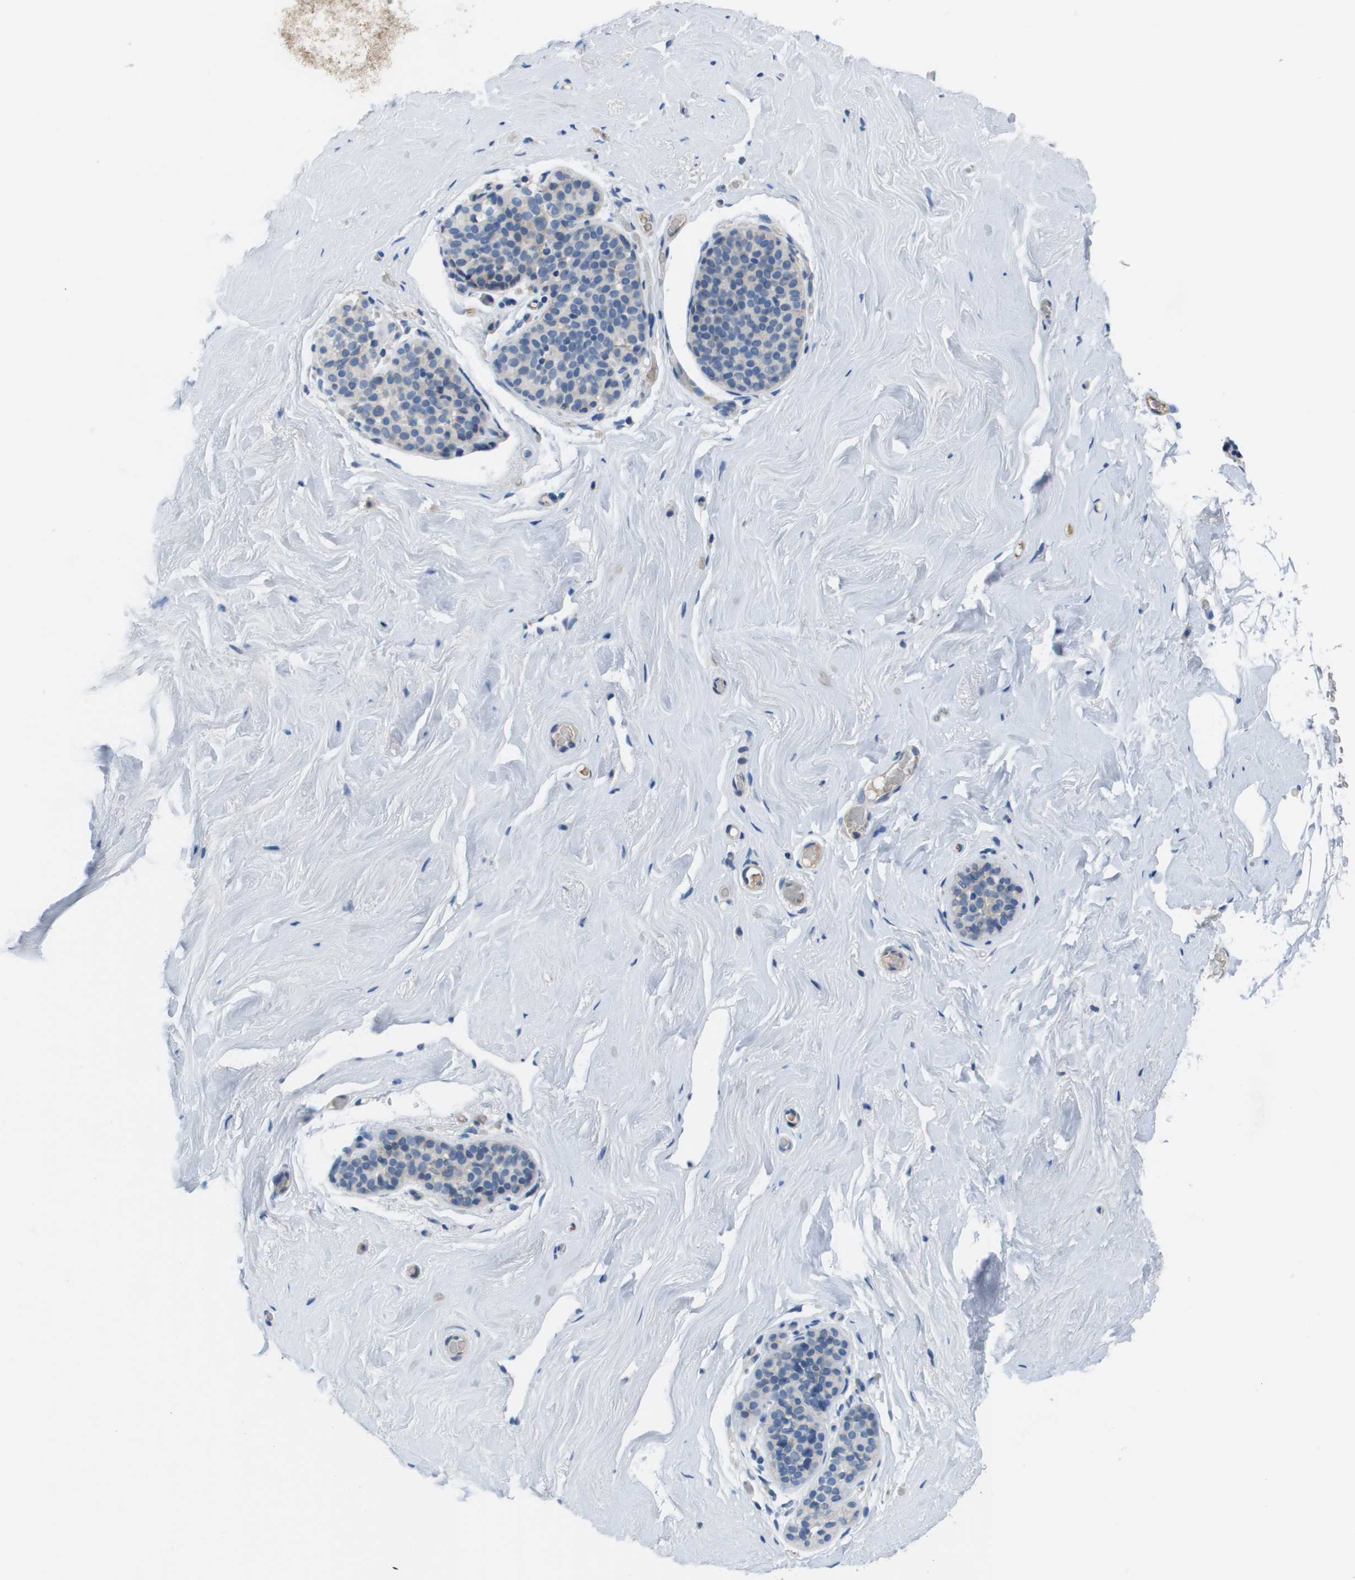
{"staining": {"intensity": "negative", "quantity": "none", "location": "none"}, "tissue": "breast", "cell_type": "Adipocytes", "image_type": "normal", "snomed": [{"axis": "morphology", "description": "Normal tissue, NOS"}, {"axis": "topography", "description": "Breast"}], "caption": "IHC image of normal breast: human breast stained with DAB (3,3'-diaminobenzidine) exhibits no significant protein staining in adipocytes. (Stains: DAB (3,3'-diaminobenzidine) immunohistochemistry with hematoxylin counter stain, Microscopy: brightfield microscopy at high magnification).", "gene": "NCS1", "patient": {"sex": "female", "age": 75}}